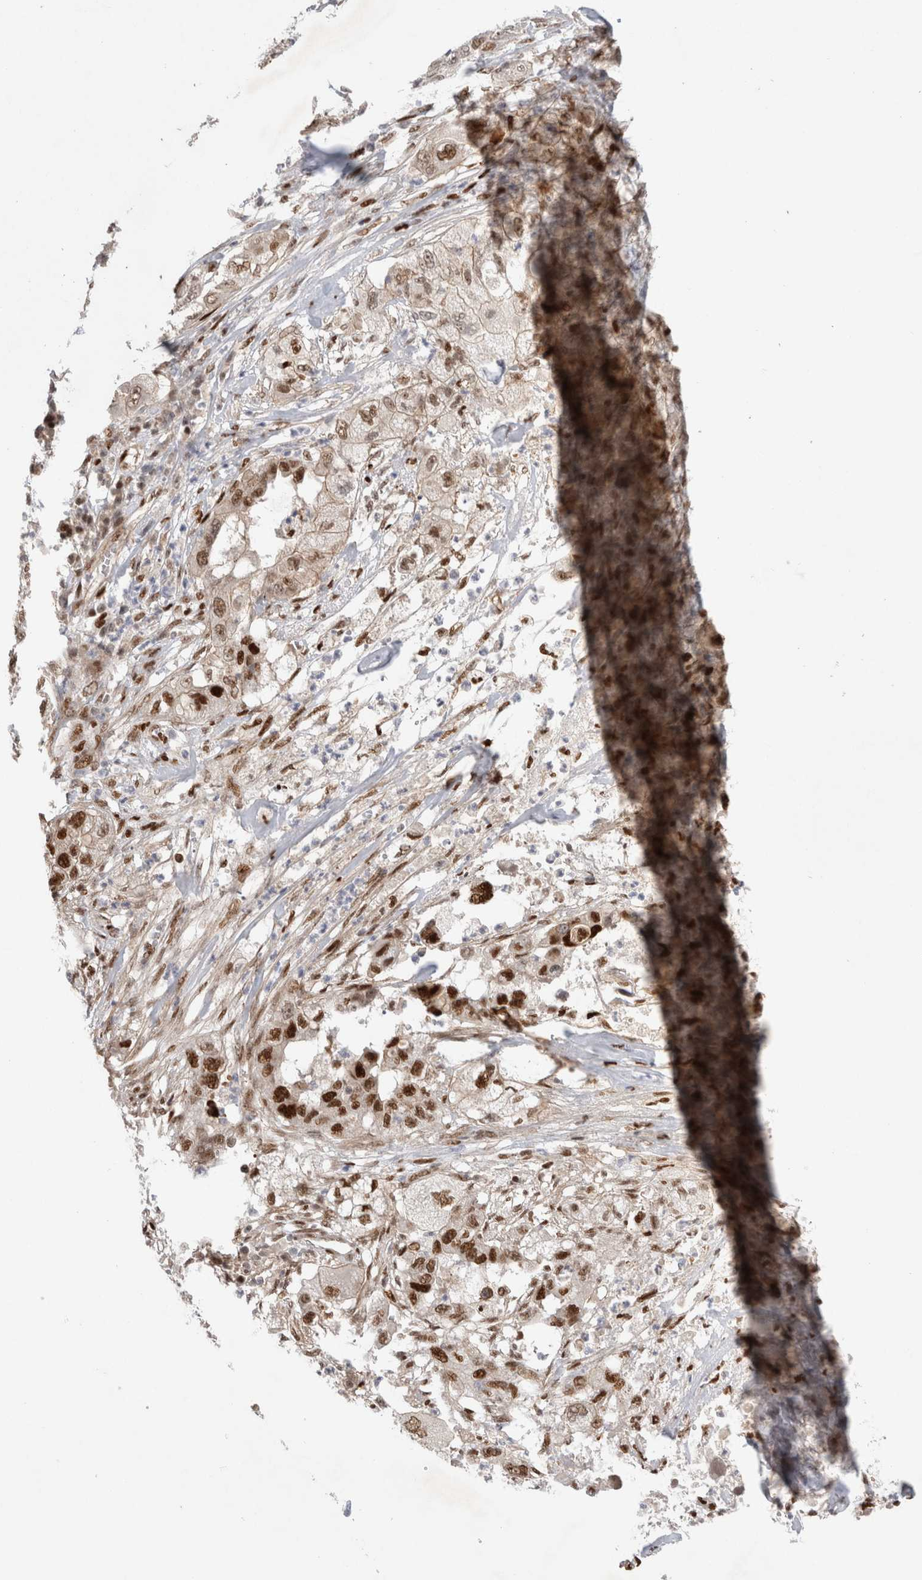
{"staining": {"intensity": "strong", "quantity": ">75%", "location": "nuclear"}, "tissue": "pancreatic cancer", "cell_type": "Tumor cells", "image_type": "cancer", "snomed": [{"axis": "morphology", "description": "Adenocarcinoma, NOS"}, {"axis": "topography", "description": "Pancreas"}], "caption": "About >75% of tumor cells in human adenocarcinoma (pancreatic) show strong nuclear protein expression as visualized by brown immunohistochemical staining.", "gene": "TCF4", "patient": {"sex": "female", "age": 78}}